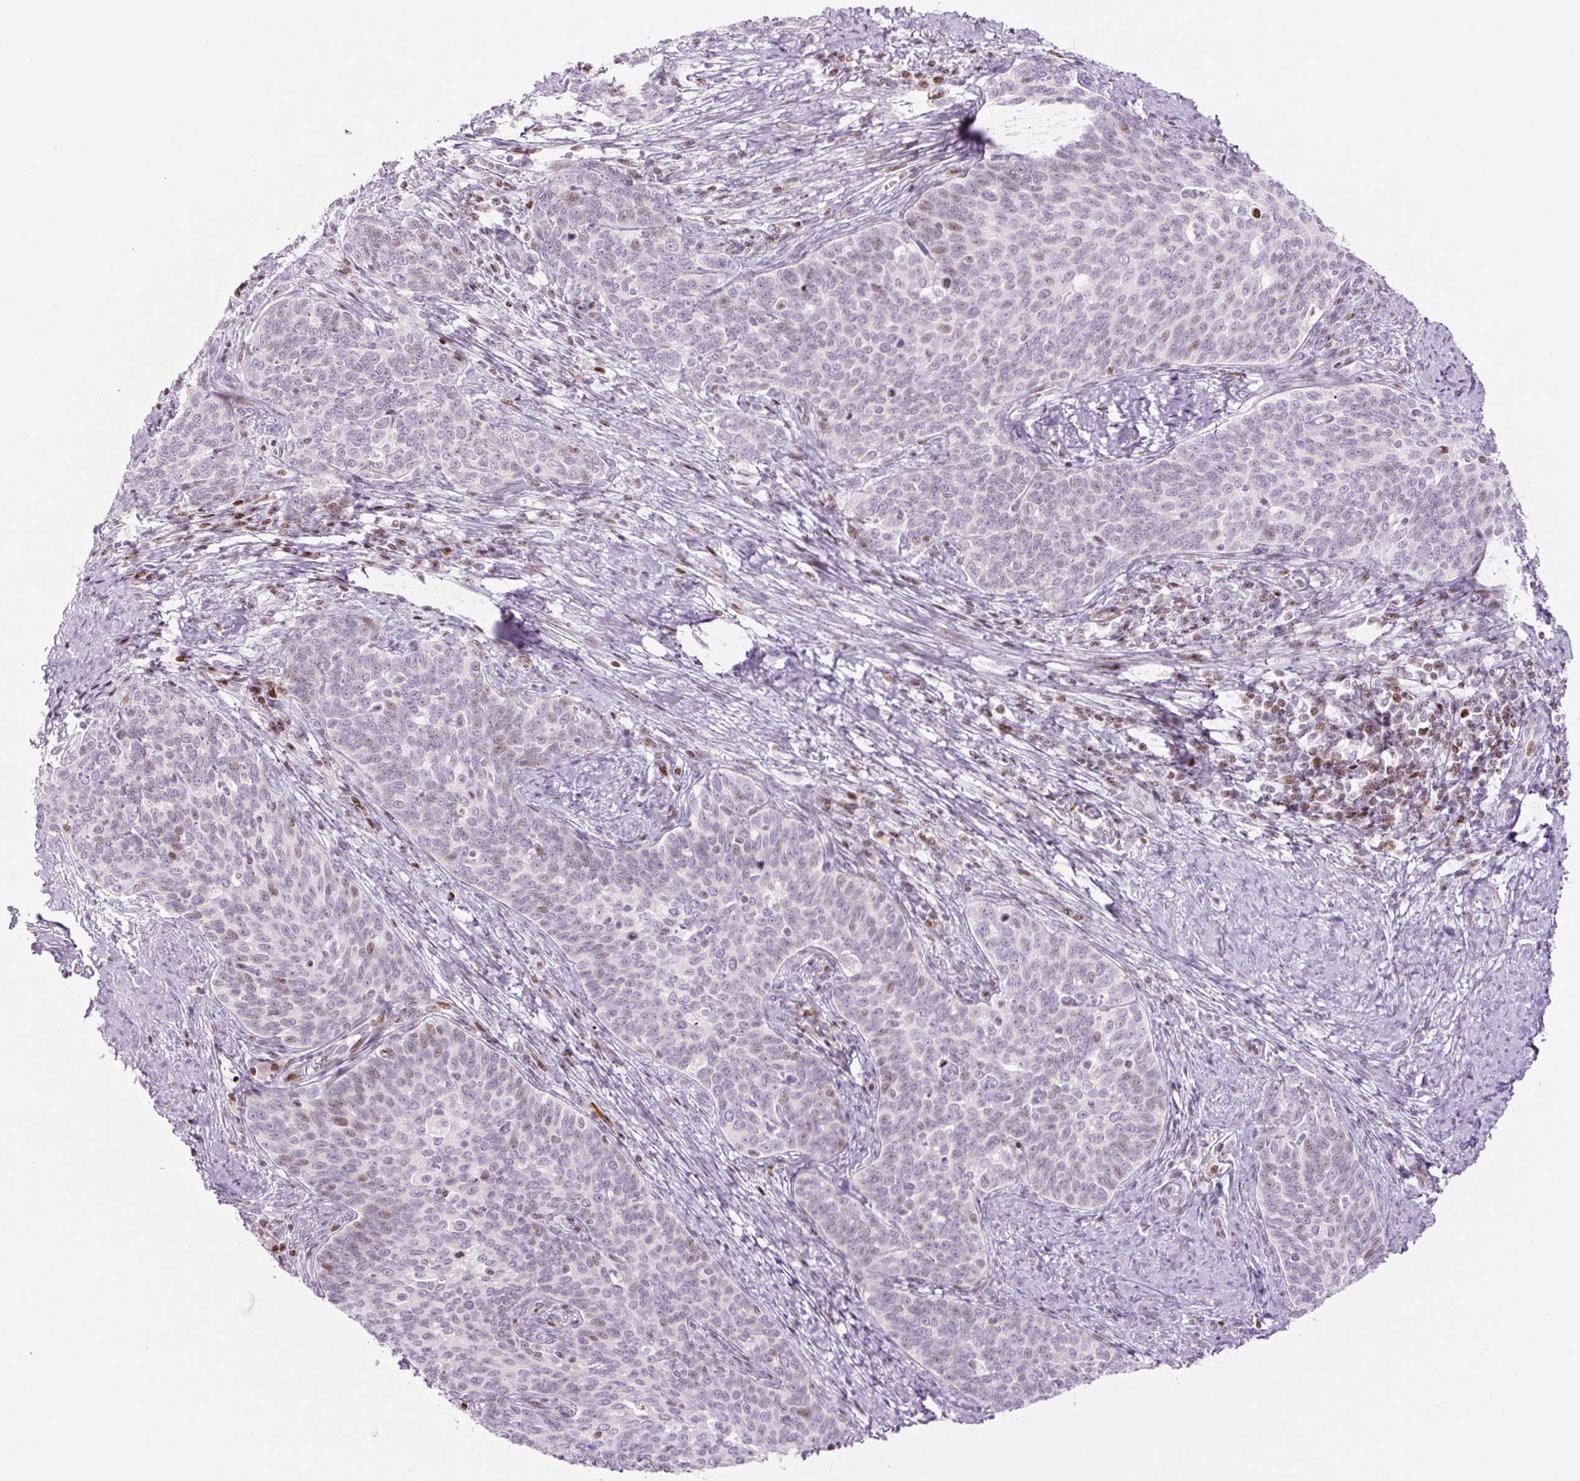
{"staining": {"intensity": "moderate", "quantity": "<25%", "location": "nuclear"}, "tissue": "cervical cancer", "cell_type": "Tumor cells", "image_type": "cancer", "snomed": [{"axis": "morphology", "description": "Squamous cell carcinoma, NOS"}, {"axis": "topography", "description": "Cervix"}], "caption": "DAB immunohistochemical staining of cervical cancer (squamous cell carcinoma) demonstrates moderate nuclear protein staining in approximately <25% of tumor cells. The protein of interest is shown in brown color, while the nuclei are stained blue.", "gene": "TMEM177", "patient": {"sex": "female", "age": 39}}